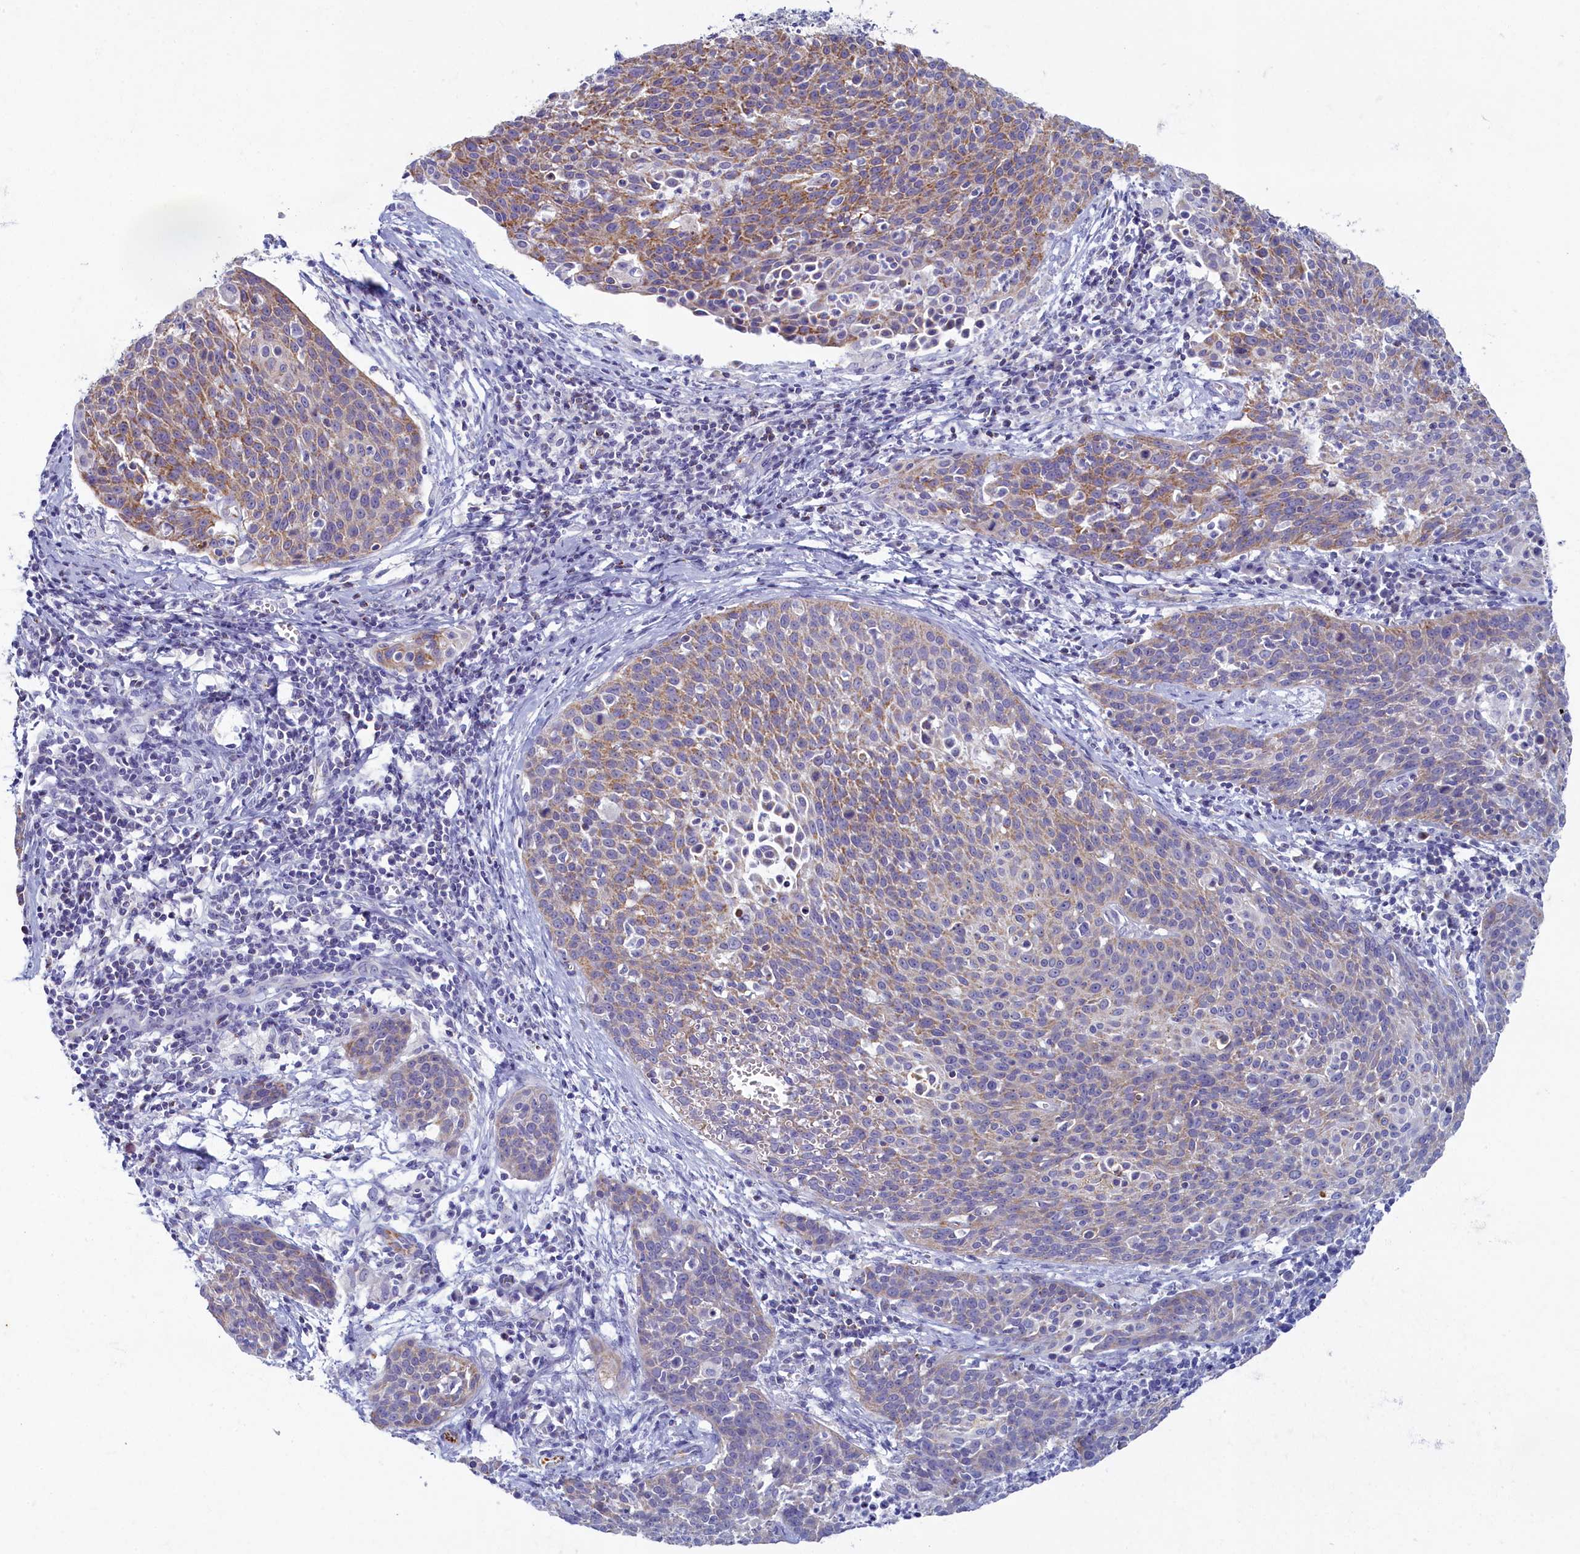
{"staining": {"intensity": "moderate", "quantity": "<25%", "location": "cytoplasmic/membranous"}, "tissue": "cervical cancer", "cell_type": "Tumor cells", "image_type": "cancer", "snomed": [{"axis": "morphology", "description": "Squamous cell carcinoma, NOS"}, {"axis": "topography", "description": "Cervix"}], "caption": "A brown stain shows moderate cytoplasmic/membranous staining of a protein in human cervical cancer (squamous cell carcinoma) tumor cells. (Brightfield microscopy of DAB IHC at high magnification).", "gene": "OCIAD2", "patient": {"sex": "female", "age": 38}}